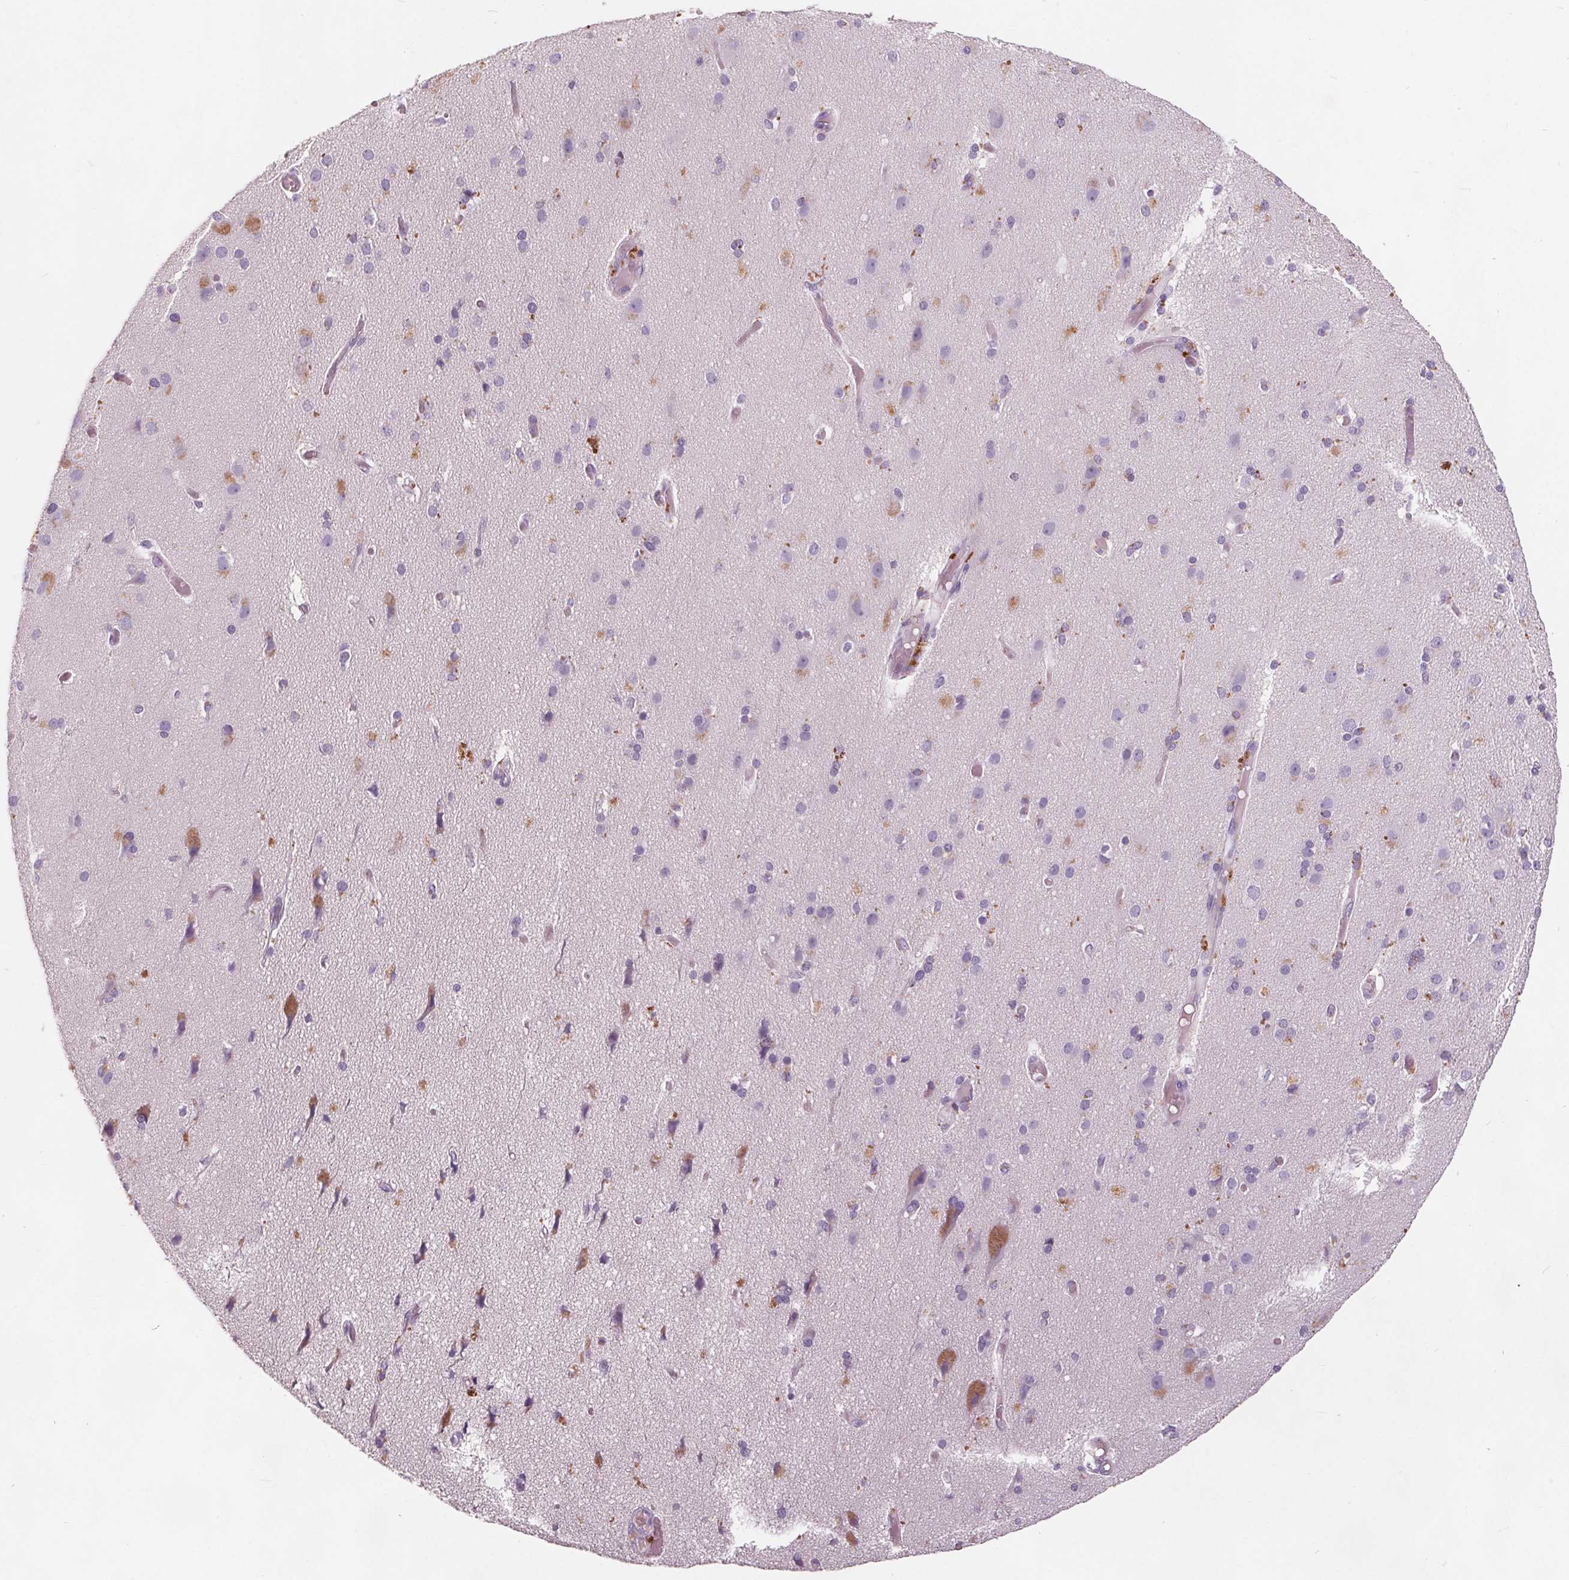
{"staining": {"intensity": "negative", "quantity": "none", "location": "none"}, "tissue": "cerebral cortex", "cell_type": "Endothelial cells", "image_type": "normal", "snomed": [{"axis": "morphology", "description": "Normal tissue, NOS"}, {"axis": "morphology", "description": "Glioma, malignant, High grade"}, {"axis": "topography", "description": "Cerebral cortex"}], "caption": "This is an immunohistochemistry (IHC) micrograph of normal human cerebral cortex. There is no expression in endothelial cells.", "gene": "PLA2G2E", "patient": {"sex": "male", "age": 71}}